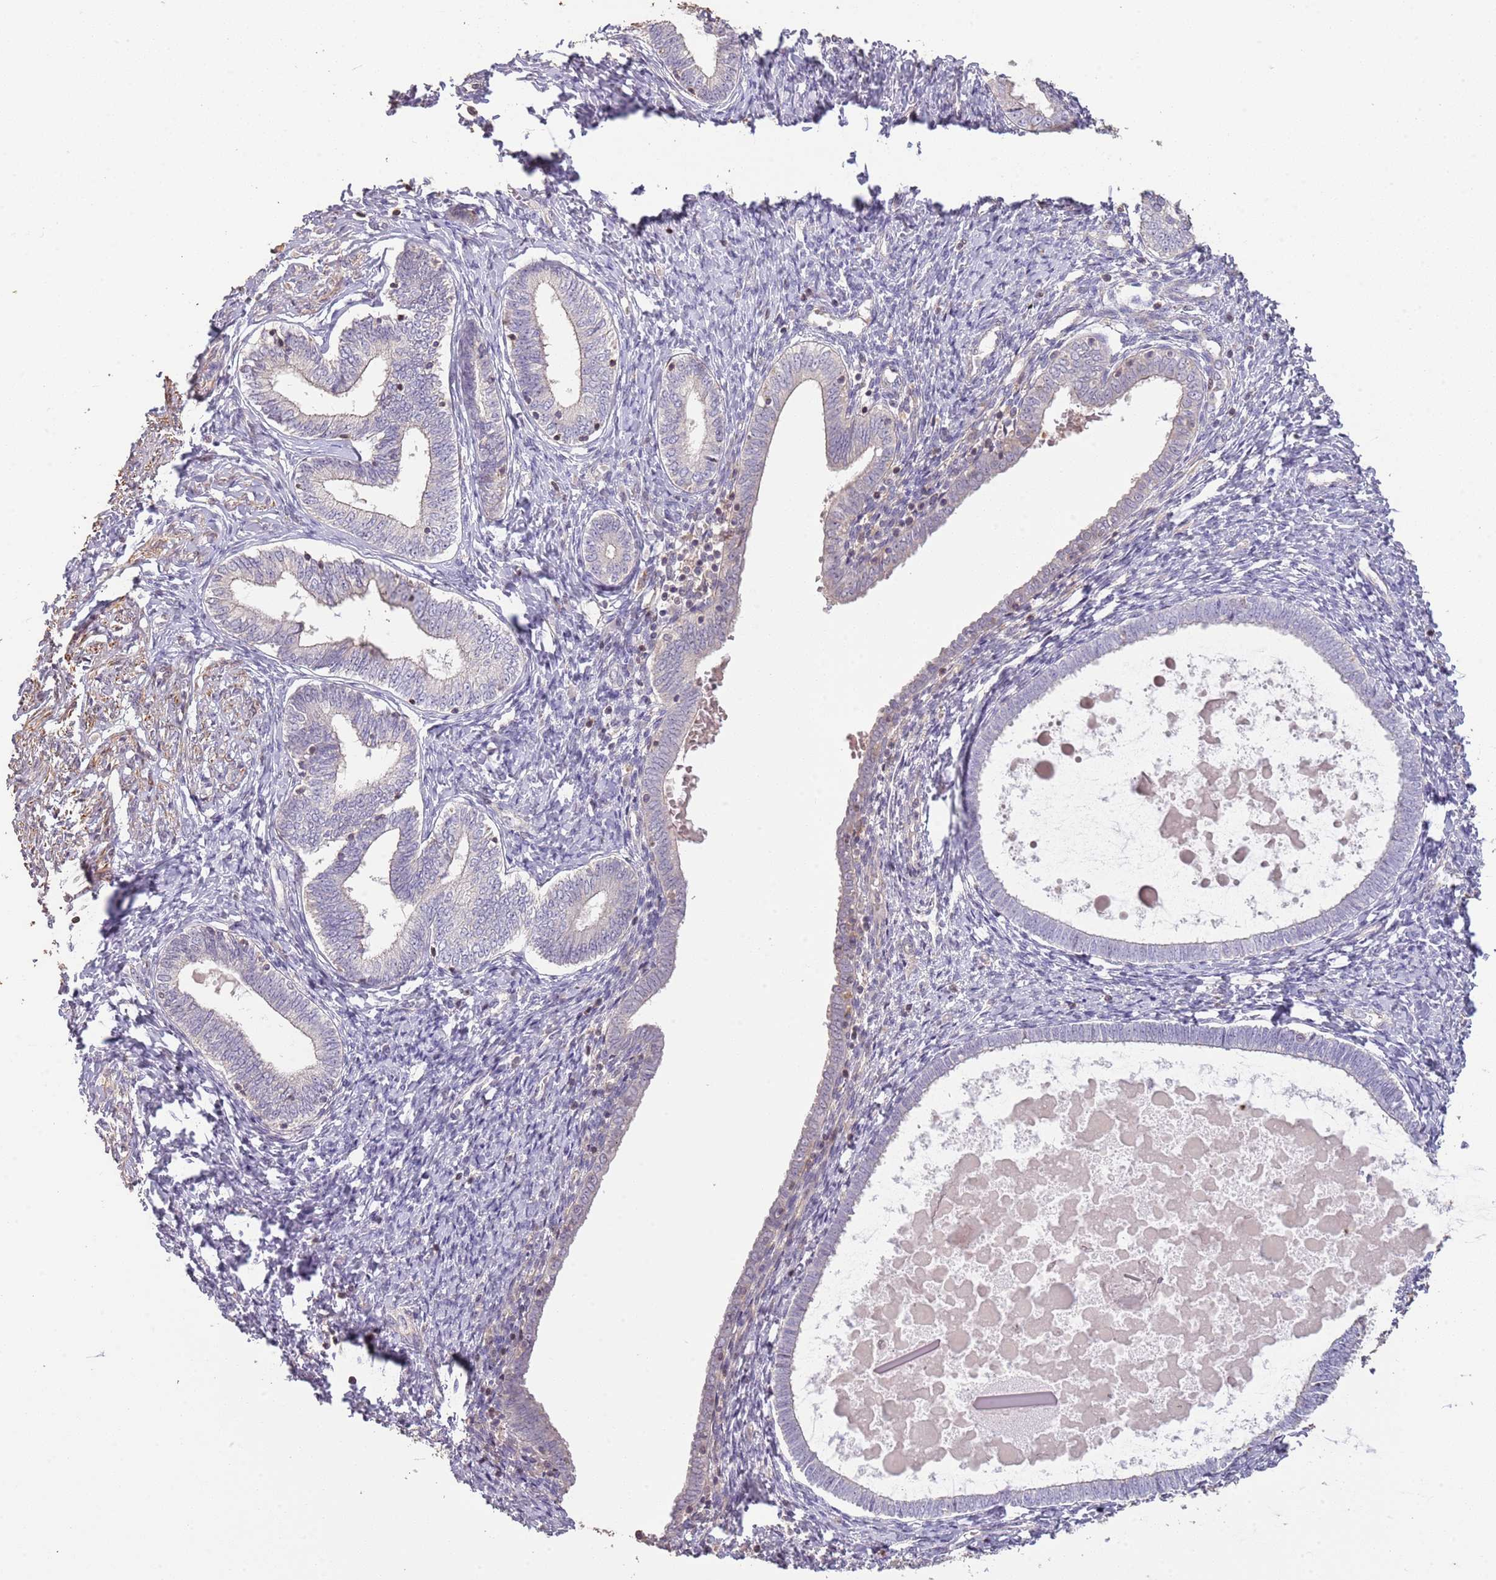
{"staining": {"intensity": "negative", "quantity": "none", "location": "none"}, "tissue": "endometrium", "cell_type": "Cells in endometrial stroma", "image_type": "normal", "snomed": [{"axis": "morphology", "description": "Normal tissue, NOS"}, {"axis": "topography", "description": "Endometrium"}], "caption": "This is a micrograph of immunohistochemistry staining of unremarkable endometrium, which shows no staining in cells in endometrial stroma.", "gene": "ADTRP", "patient": {"sex": "female", "age": 72}}